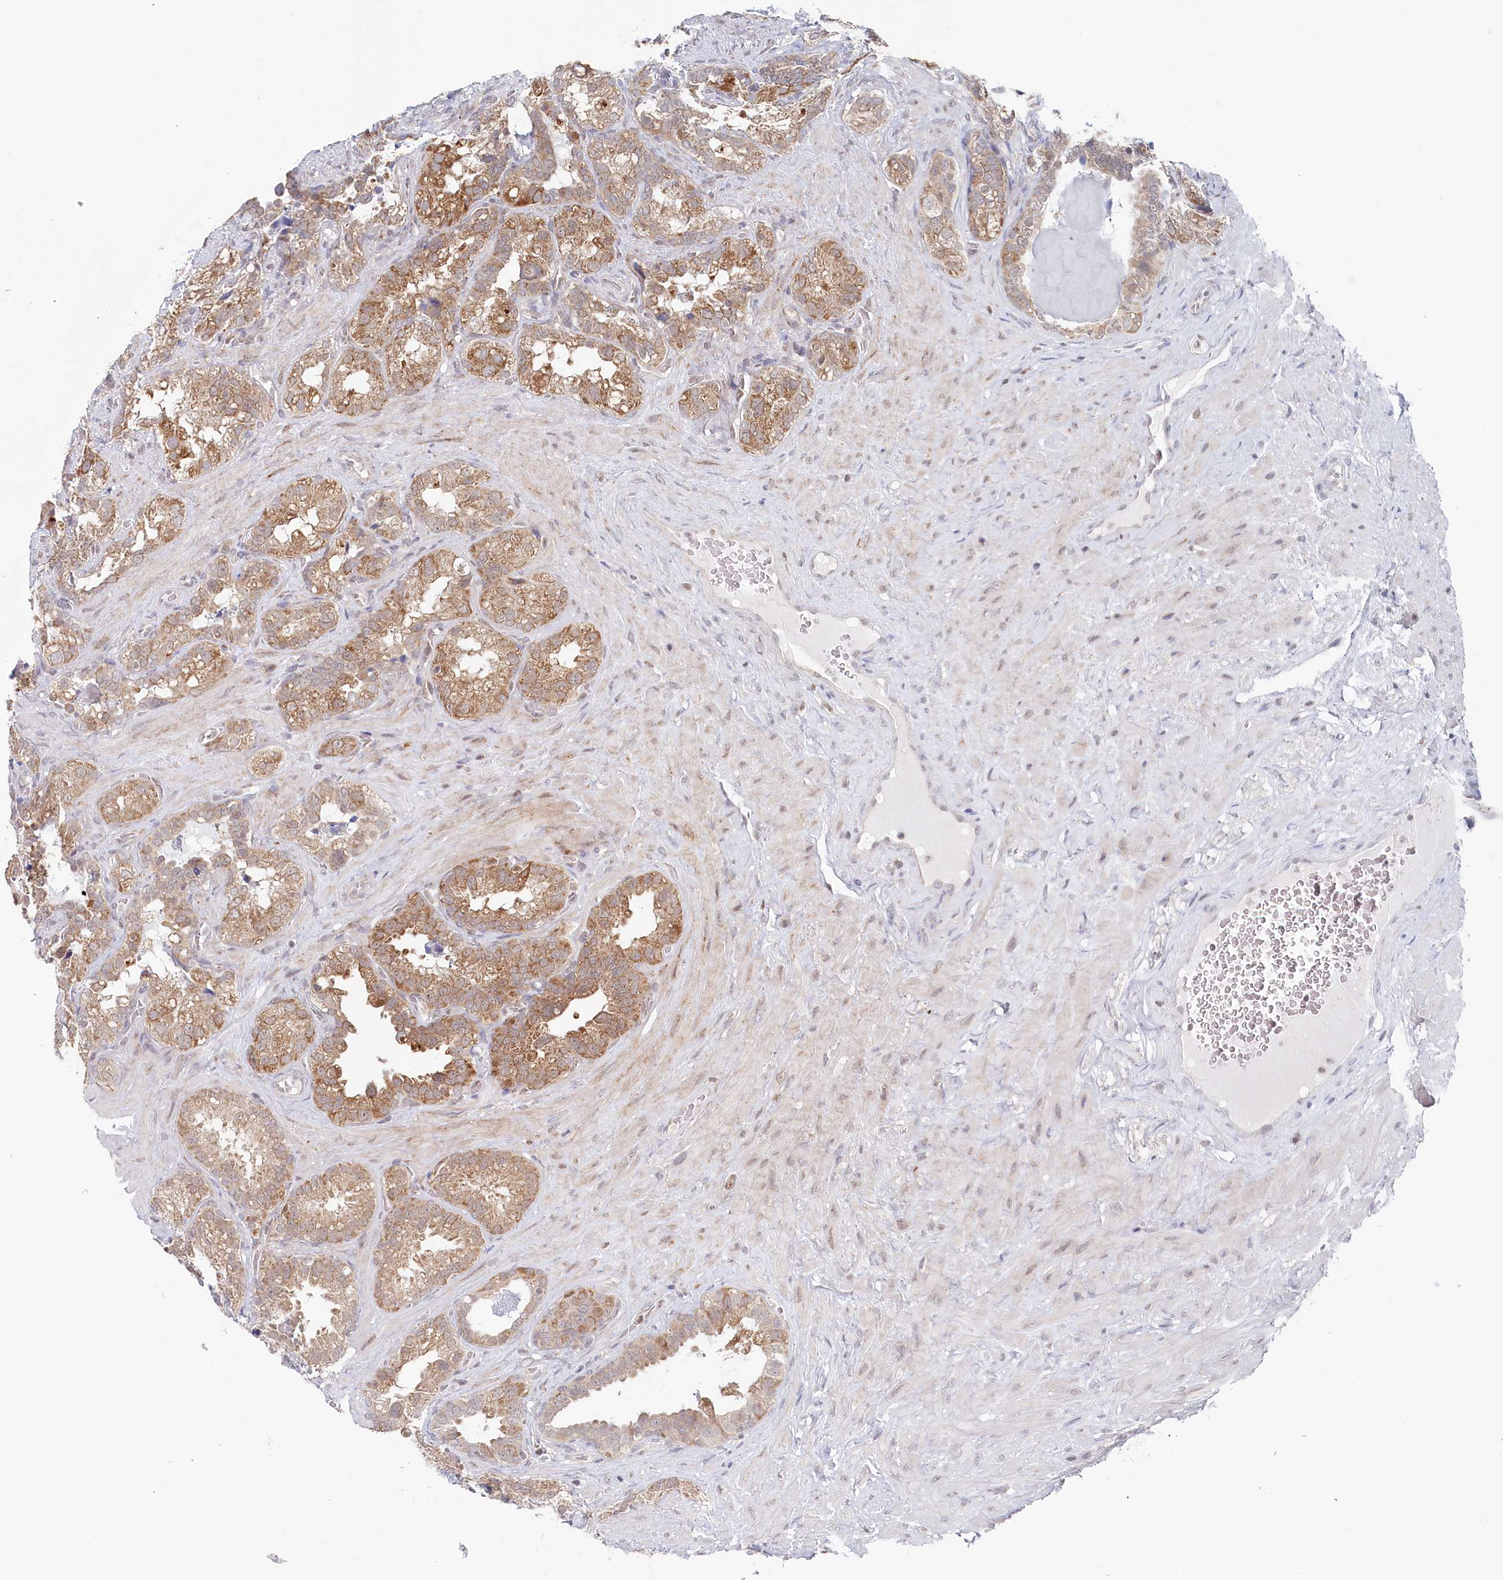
{"staining": {"intensity": "moderate", "quantity": "25%-75%", "location": "cytoplasmic/membranous"}, "tissue": "seminal vesicle", "cell_type": "Glandular cells", "image_type": "normal", "snomed": [{"axis": "morphology", "description": "Normal tissue, NOS"}, {"axis": "topography", "description": "Seminal veicle"}, {"axis": "topography", "description": "Peripheral nerve tissue"}], "caption": "Protein staining of normal seminal vesicle demonstrates moderate cytoplasmic/membranous expression in approximately 25%-75% of glandular cells.", "gene": "WAPL", "patient": {"sex": "male", "age": 67}}